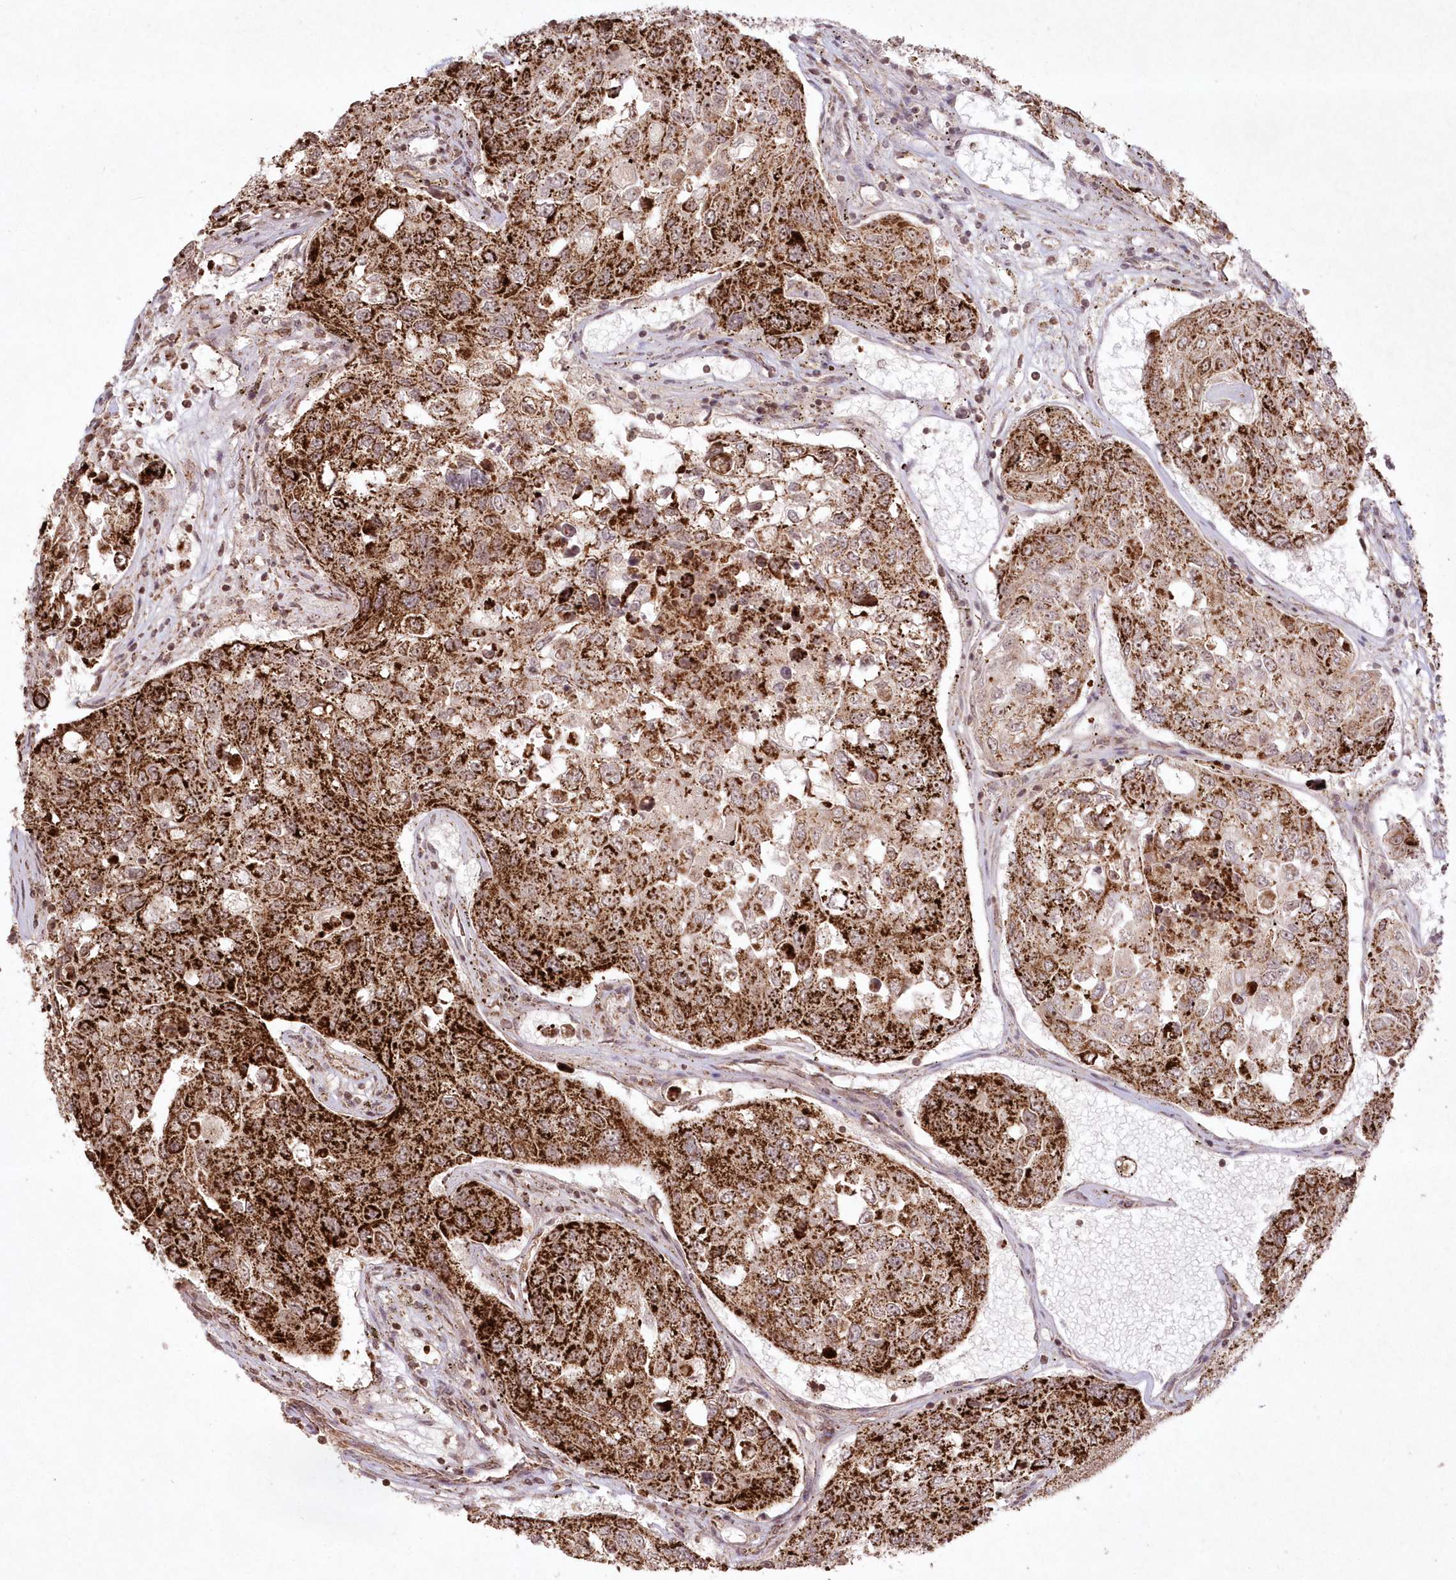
{"staining": {"intensity": "strong", "quantity": ">75%", "location": "cytoplasmic/membranous"}, "tissue": "urothelial cancer", "cell_type": "Tumor cells", "image_type": "cancer", "snomed": [{"axis": "morphology", "description": "Urothelial carcinoma, High grade"}, {"axis": "topography", "description": "Lymph node"}, {"axis": "topography", "description": "Urinary bladder"}], "caption": "A brown stain labels strong cytoplasmic/membranous staining of a protein in human urothelial carcinoma (high-grade) tumor cells.", "gene": "LRPPRC", "patient": {"sex": "male", "age": 51}}